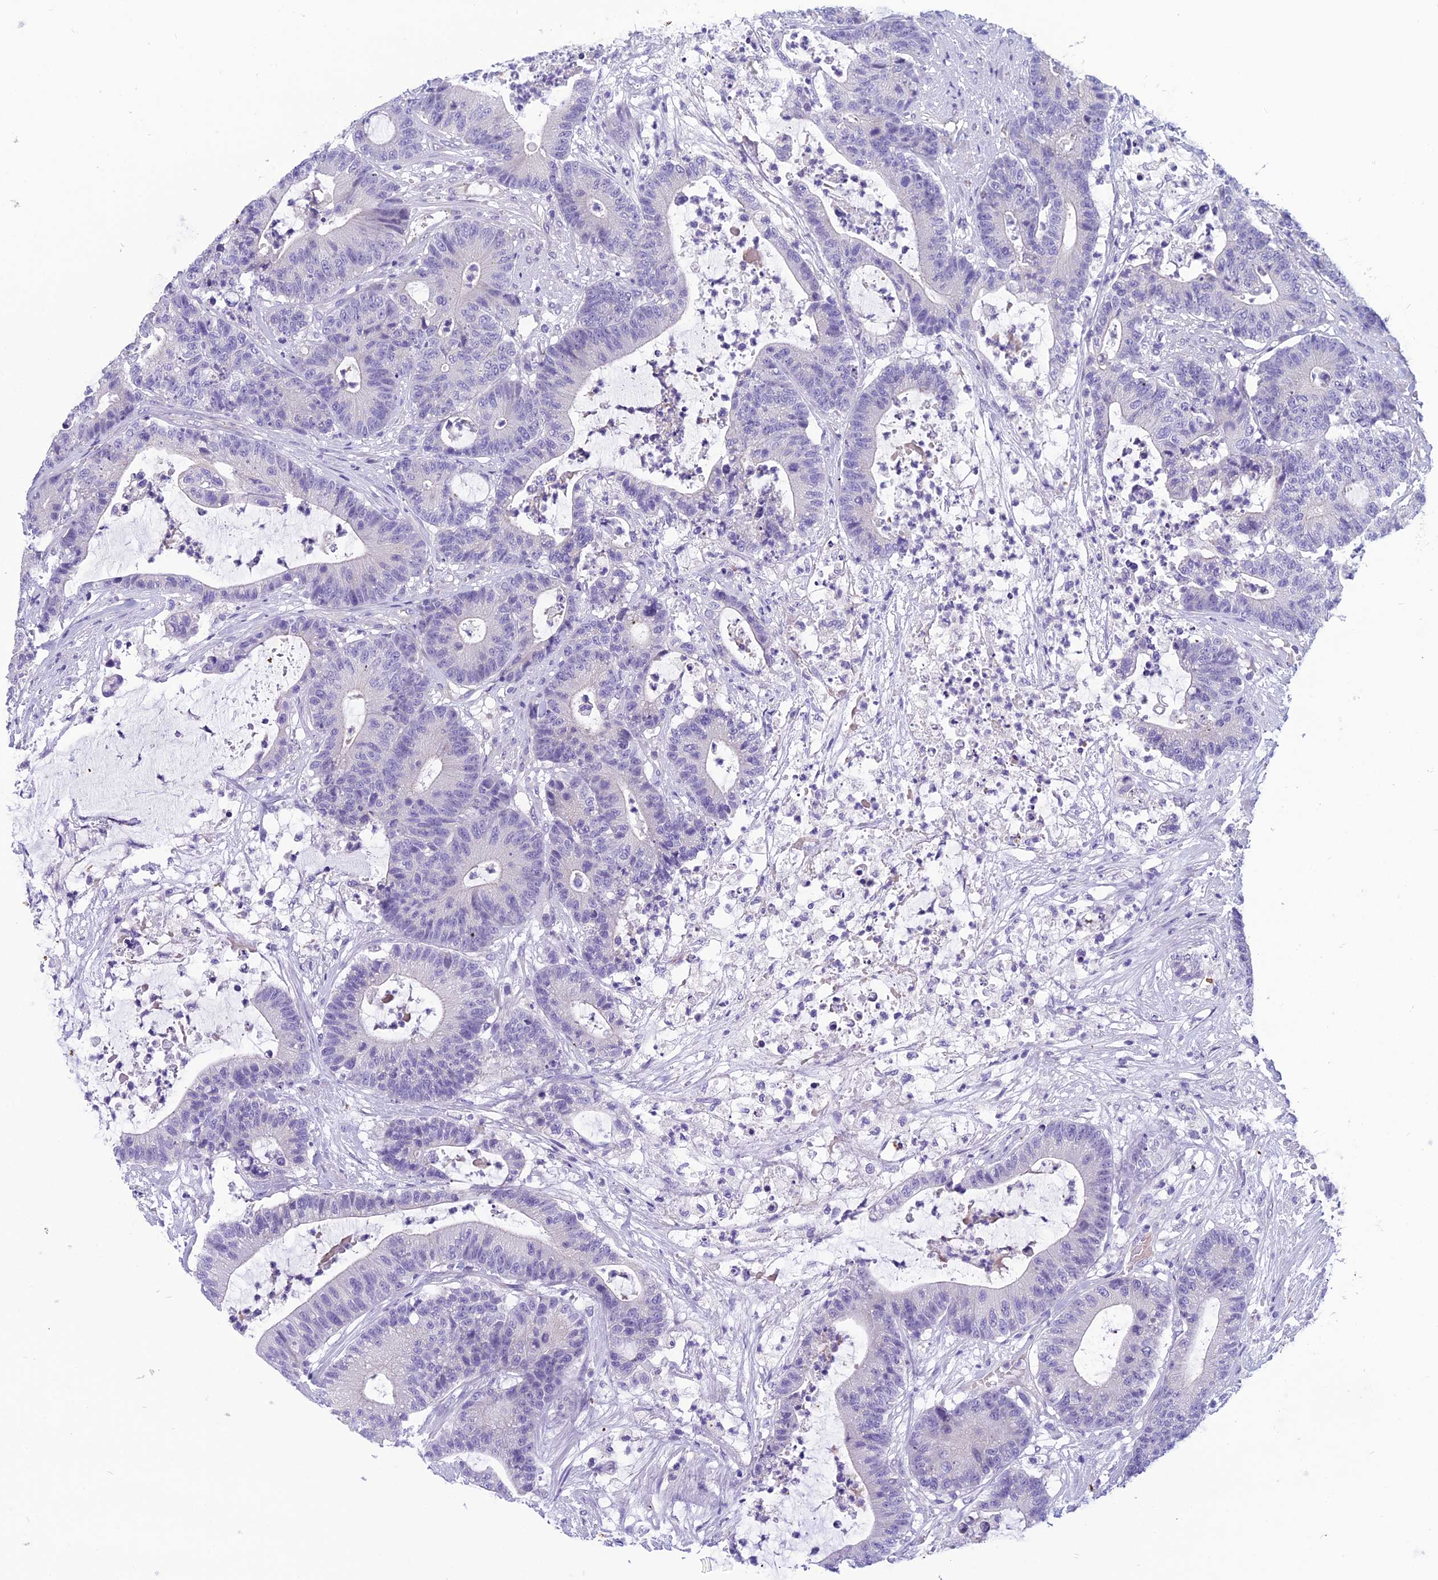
{"staining": {"intensity": "negative", "quantity": "none", "location": "none"}, "tissue": "colorectal cancer", "cell_type": "Tumor cells", "image_type": "cancer", "snomed": [{"axis": "morphology", "description": "Adenocarcinoma, NOS"}, {"axis": "topography", "description": "Colon"}], "caption": "Tumor cells show no significant protein expression in adenocarcinoma (colorectal).", "gene": "RBM41", "patient": {"sex": "female", "age": 84}}